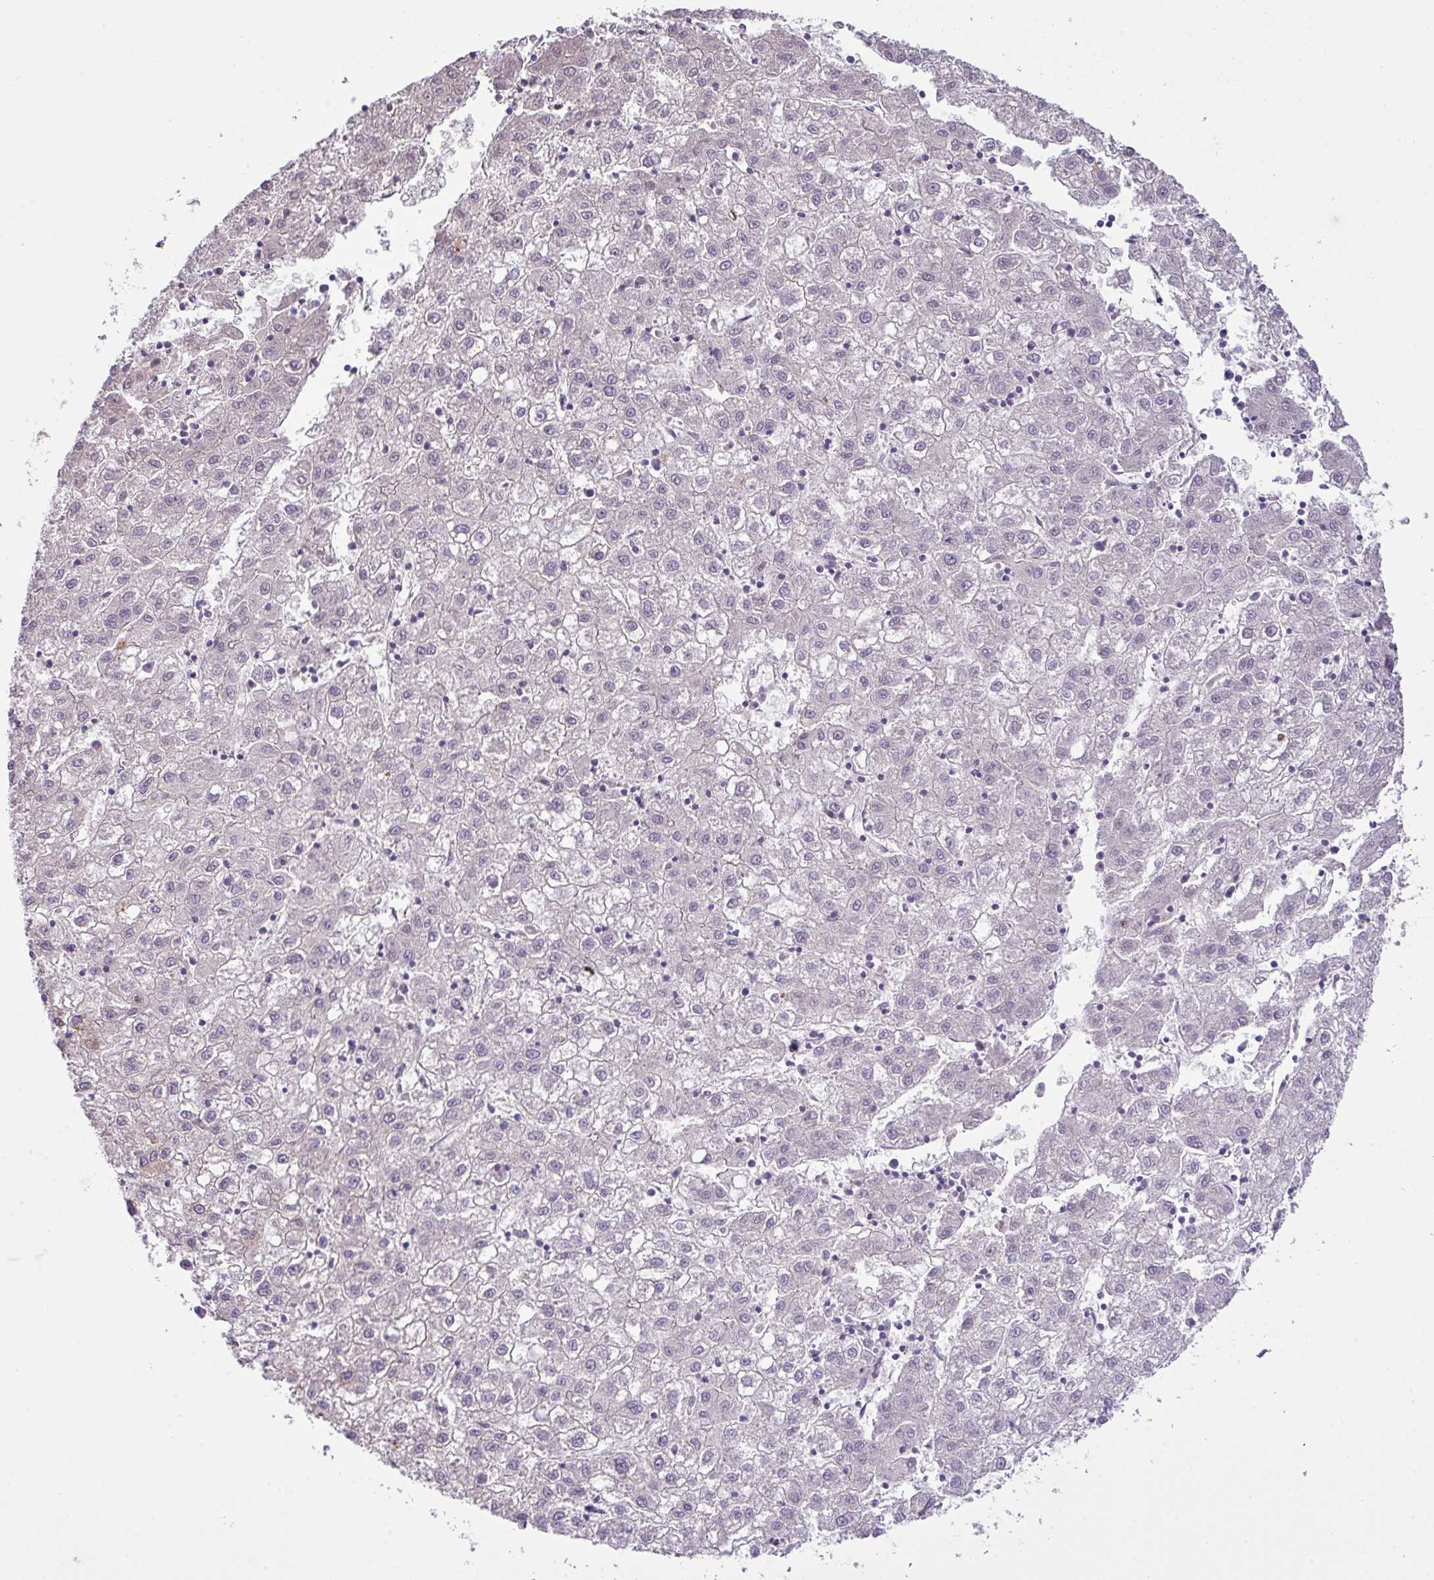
{"staining": {"intensity": "negative", "quantity": "none", "location": "none"}, "tissue": "liver cancer", "cell_type": "Tumor cells", "image_type": "cancer", "snomed": [{"axis": "morphology", "description": "Carcinoma, Hepatocellular, NOS"}, {"axis": "topography", "description": "Liver"}], "caption": "An image of liver cancer (hepatocellular carcinoma) stained for a protein exhibits no brown staining in tumor cells. (DAB immunohistochemistry (IHC), high magnification).", "gene": "PIK3R5", "patient": {"sex": "male", "age": 72}}